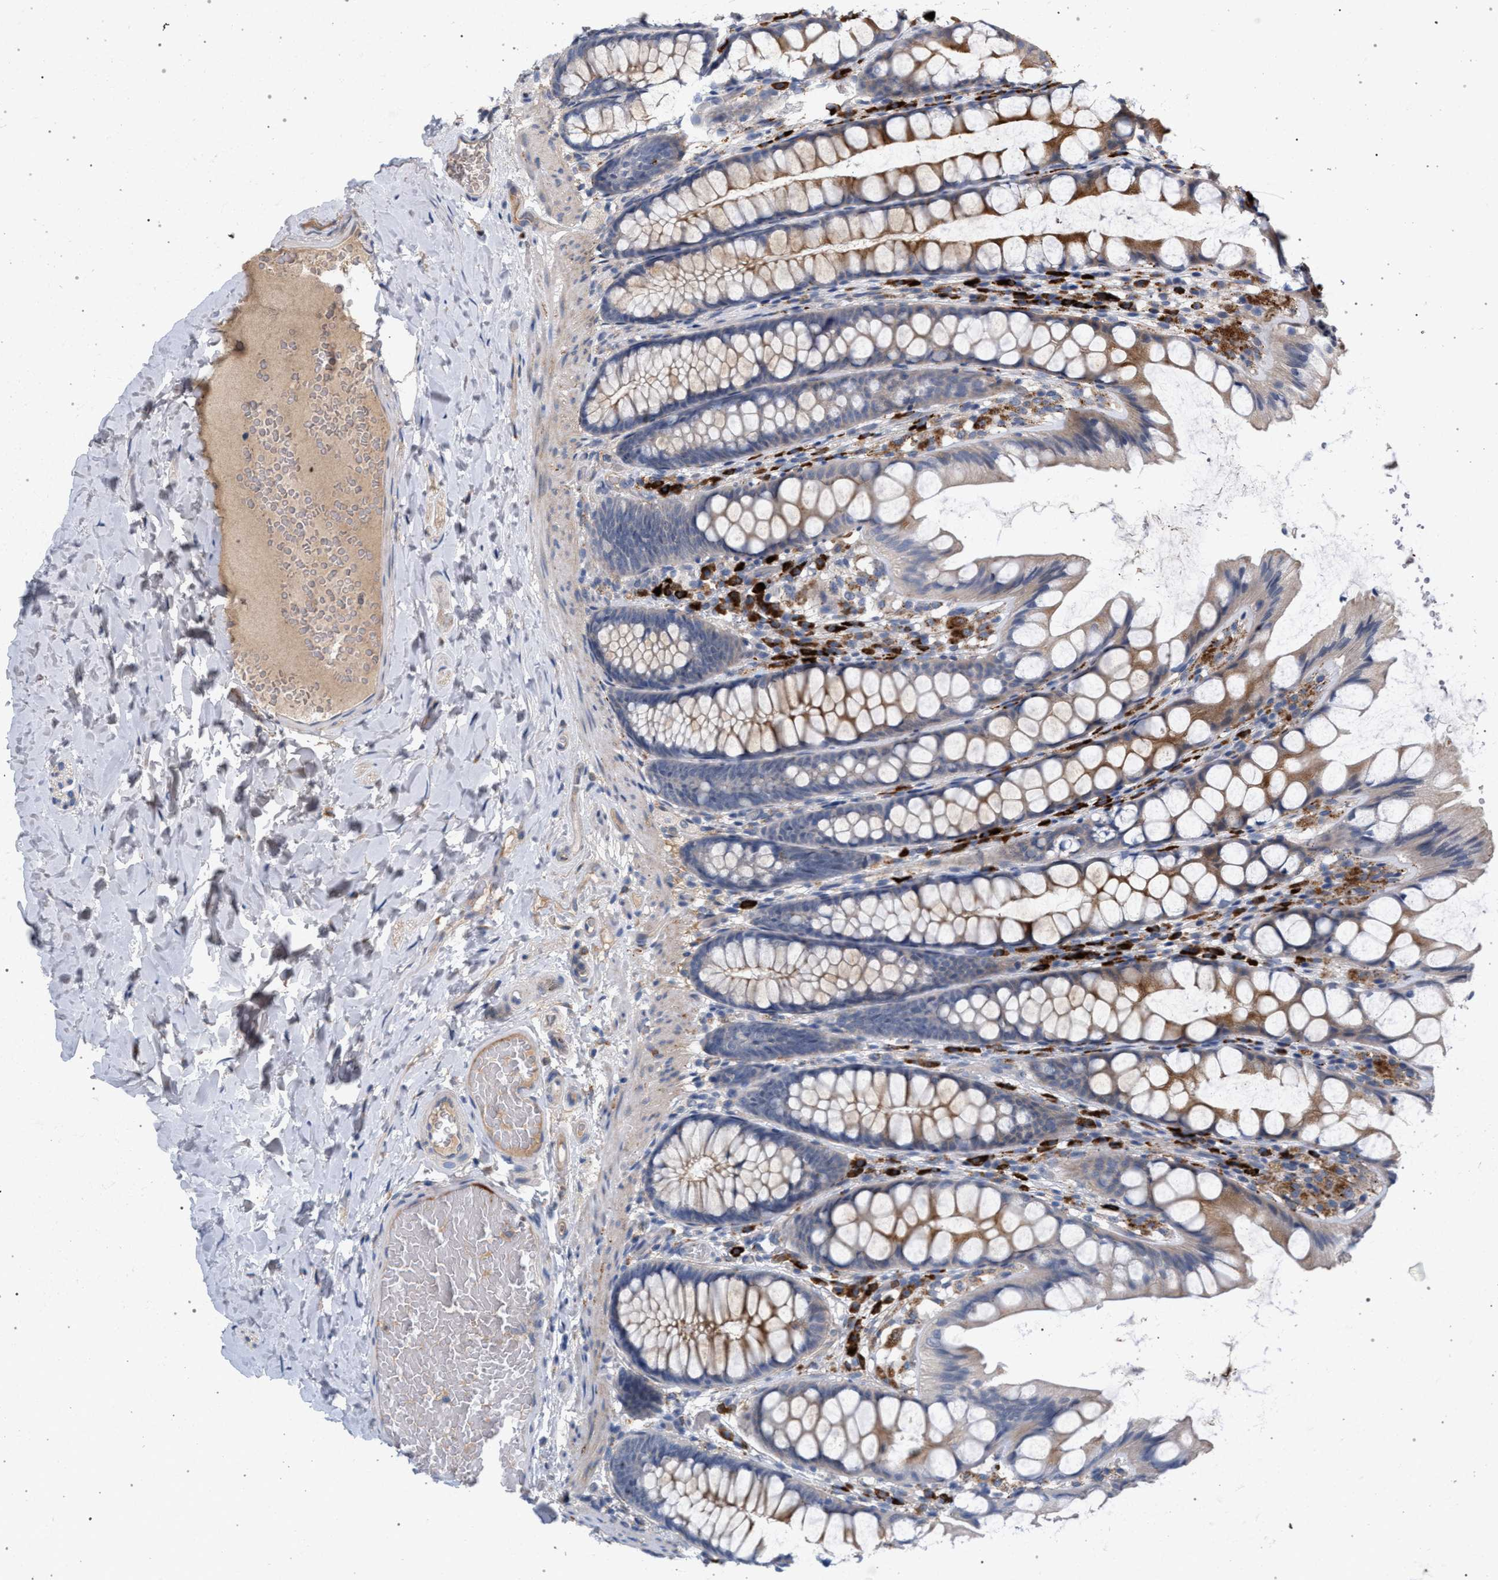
{"staining": {"intensity": "negative", "quantity": "none", "location": "none"}, "tissue": "colon", "cell_type": "Endothelial cells", "image_type": "normal", "snomed": [{"axis": "morphology", "description": "Normal tissue, NOS"}, {"axis": "topography", "description": "Colon"}], "caption": "Endothelial cells show no significant protein positivity in normal colon. The staining is performed using DAB (3,3'-diaminobenzidine) brown chromogen with nuclei counter-stained in using hematoxylin.", "gene": "MAMDC2", "patient": {"sex": "male", "age": 47}}